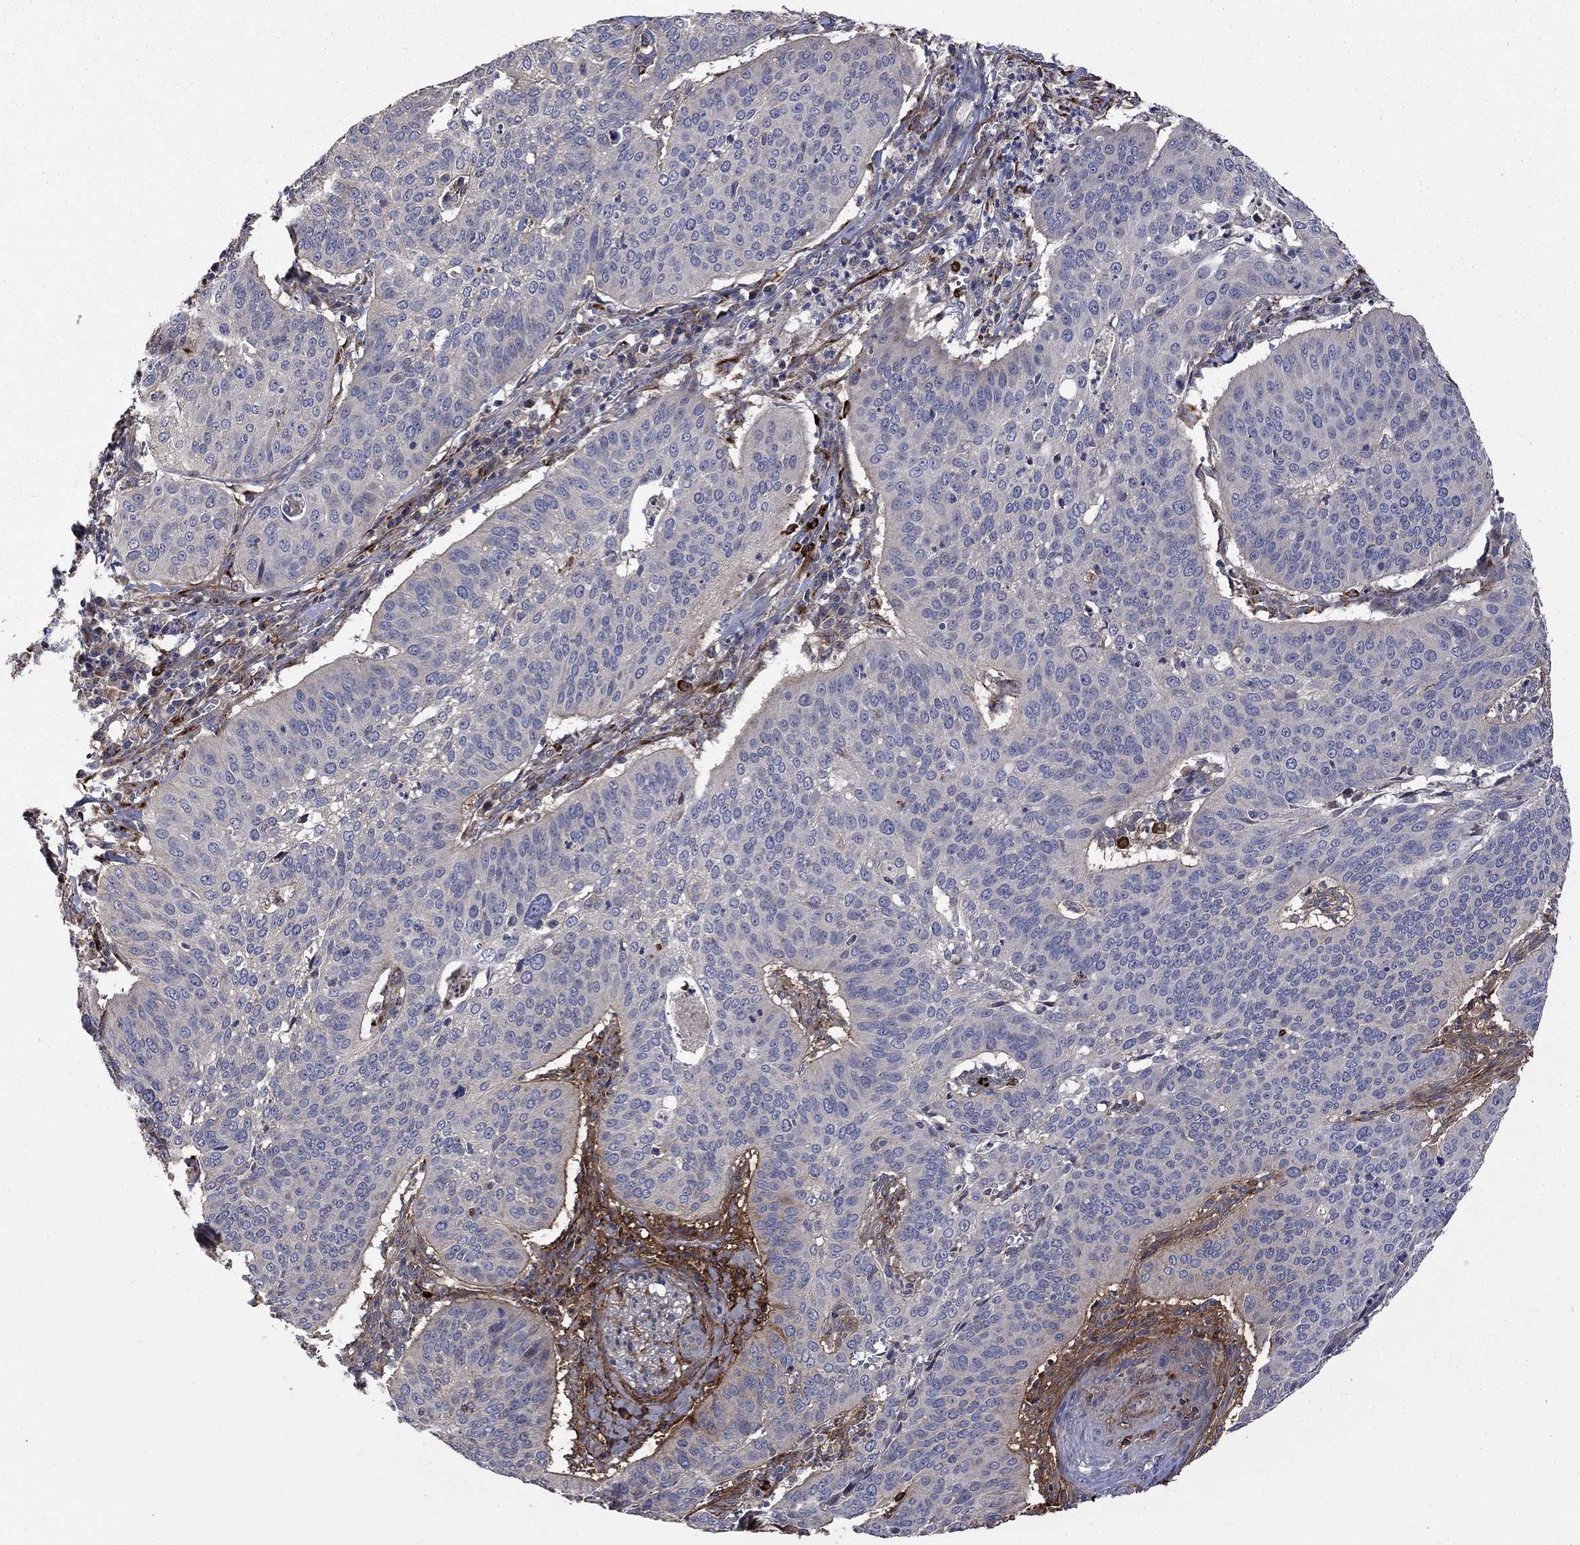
{"staining": {"intensity": "negative", "quantity": "none", "location": "none"}, "tissue": "cervical cancer", "cell_type": "Tumor cells", "image_type": "cancer", "snomed": [{"axis": "morphology", "description": "Normal tissue, NOS"}, {"axis": "morphology", "description": "Squamous cell carcinoma, NOS"}, {"axis": "topography", "description": "Cervix"}], "caption": "Squamous cell carcinoma (cervical) was stained to show a protein in brown. There is no significant staining in tumor cells.", "gene": "VCAN", "patient": {"sex": "female", "age": 39}}